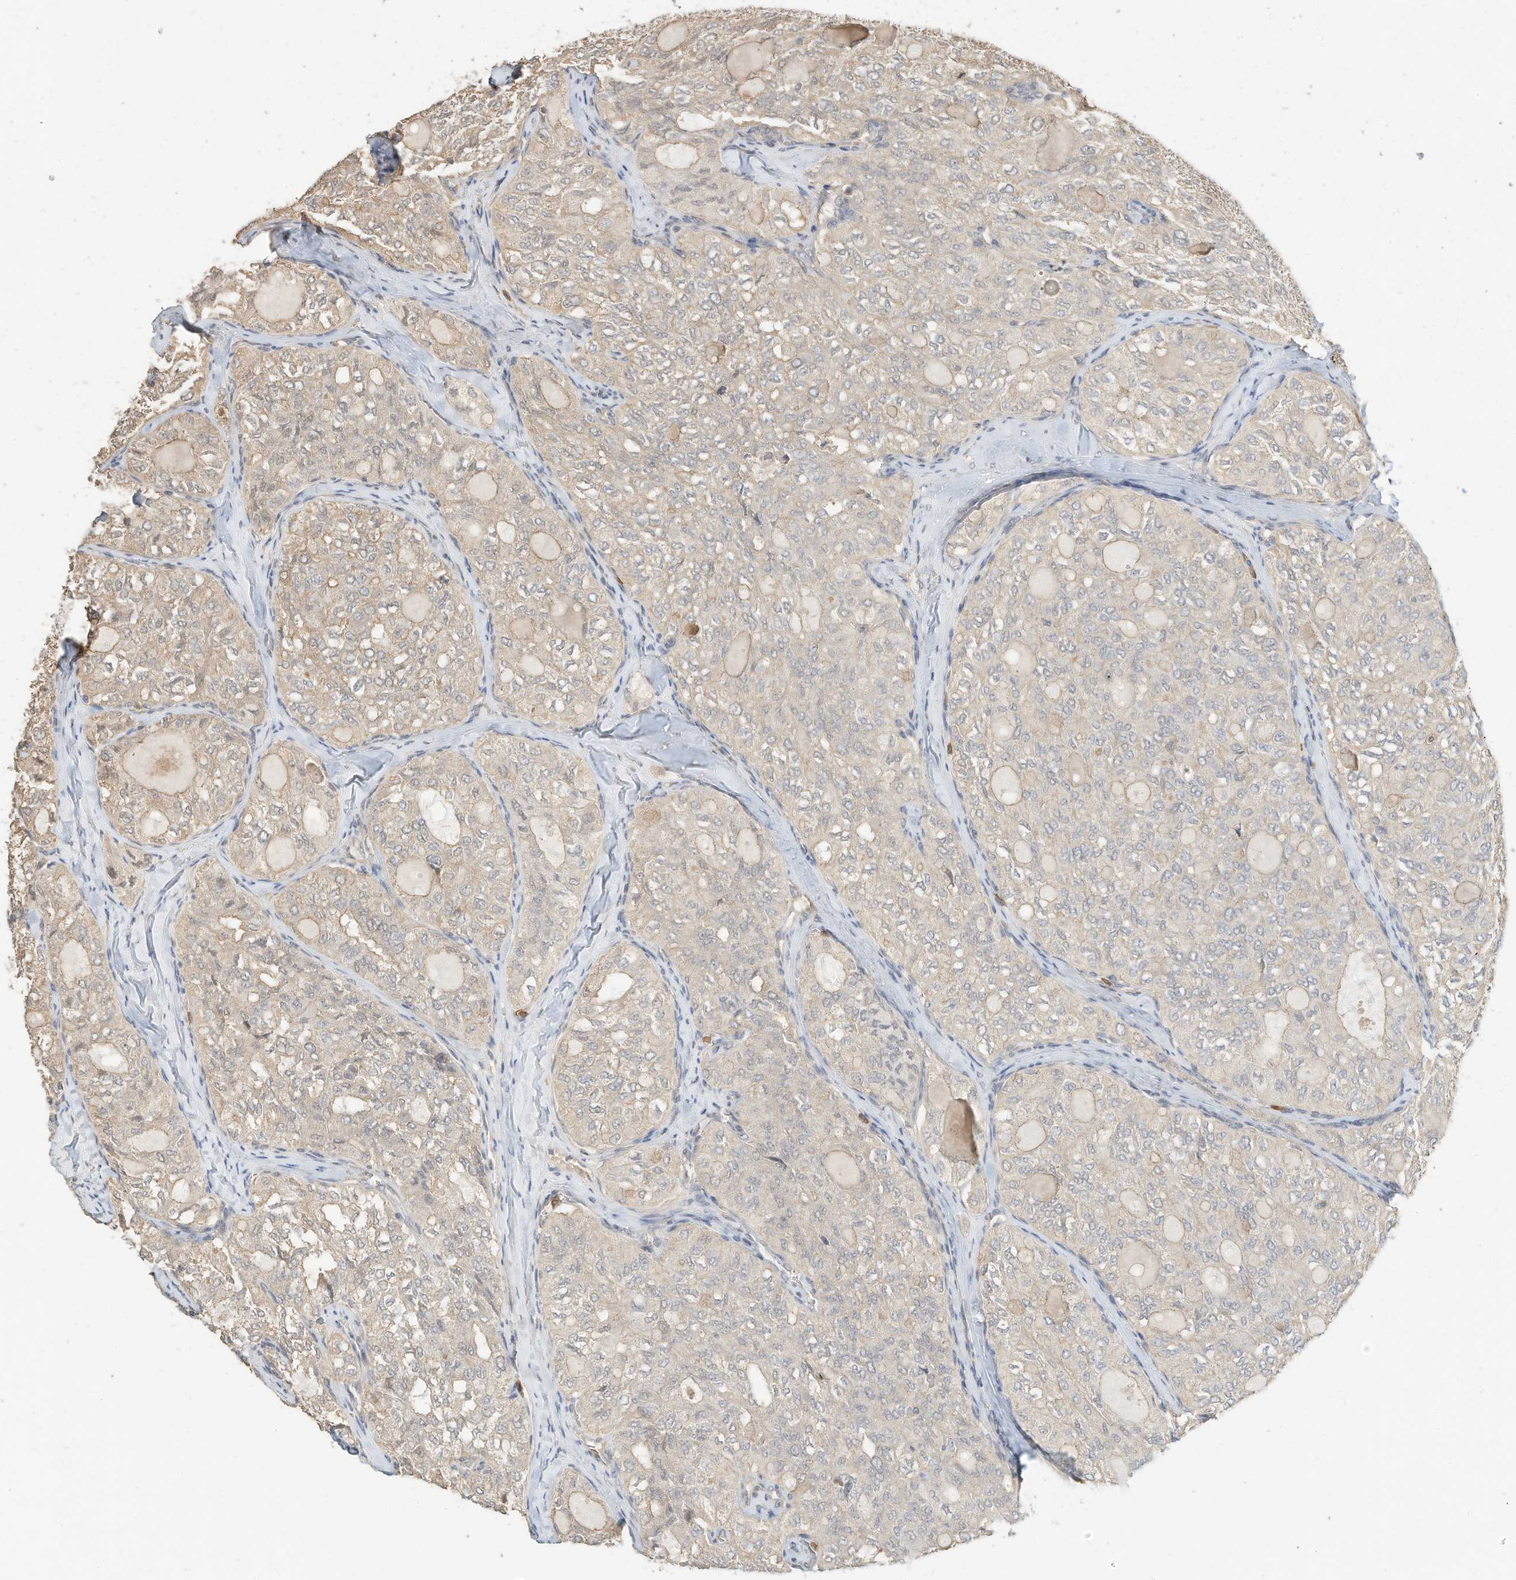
{"staining": {"intensity": "negative", "quantity": "none", "location": "none"}, "tissue": "thyroid cancer", "cell_type": "Tumor cells", "image_type": "cancer", "snomed": [{"axis": "morphology", "description": "Follicular adenoma carcinoma, NOS"}, {"axis": "topography", "description": "Thyroid gland"}], "caption": "There is no significant expression in tumor cells of follicular adenoma carcinoma (thyroid).", "gene": "OFD1", "patient": {"sex": "male", "age": 75}}